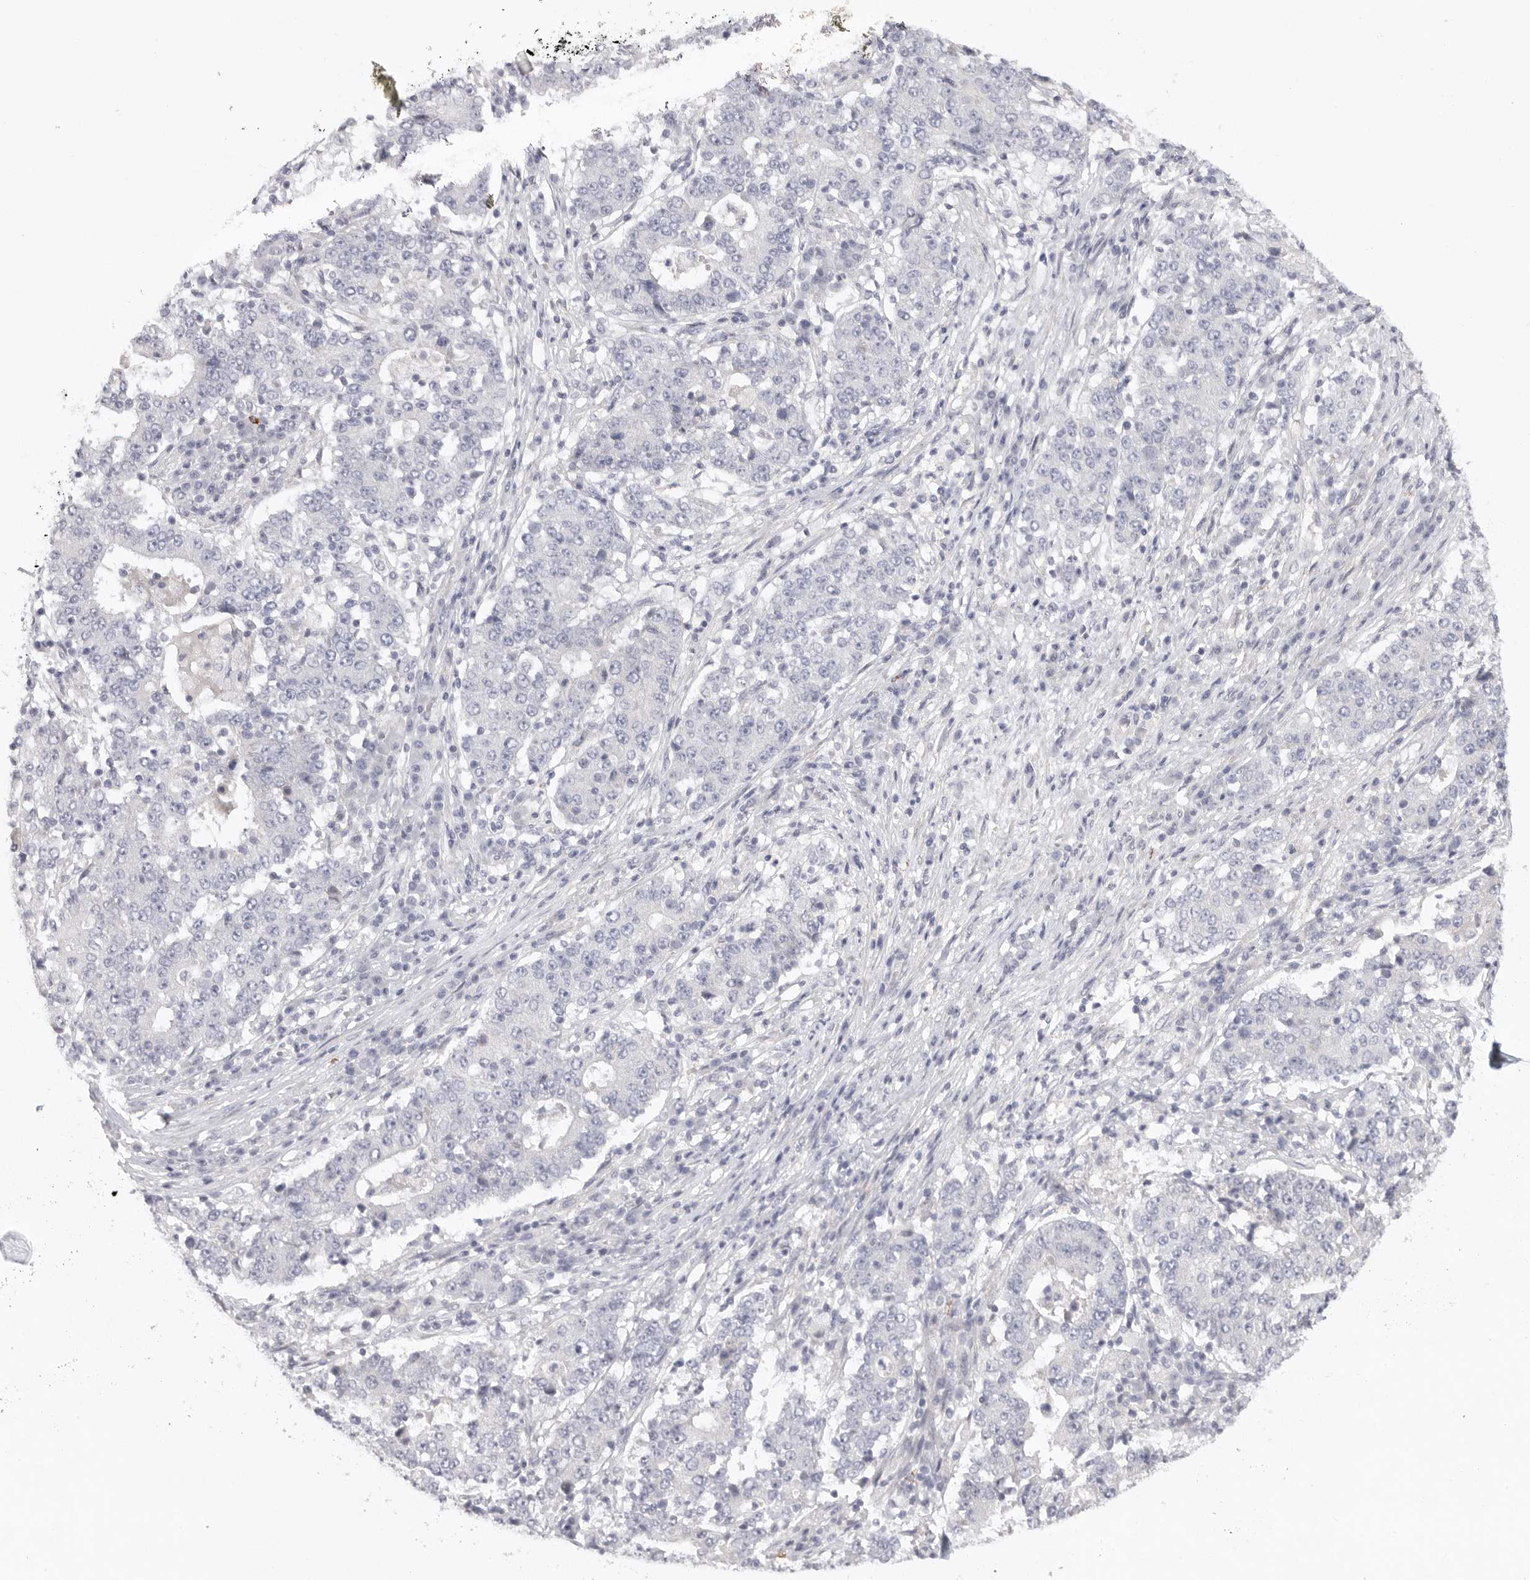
{"staining": {"intensity": "negative", "quantity": "none", "location": "none"}, "tissue": "stomach cancer", "cell_type": "Tumor cells", "image_type": "cancer", "snomed": [{"axis": "morphology", "description": "Adenocarcinoma, NOS"}, {"axis": "topography", "description": "Stomach"}], "caption": "There is no significant expression in tumor cells of stomach cancer.", "gene": "ELP3", "patient": {"sex": "male", "age": 59}}